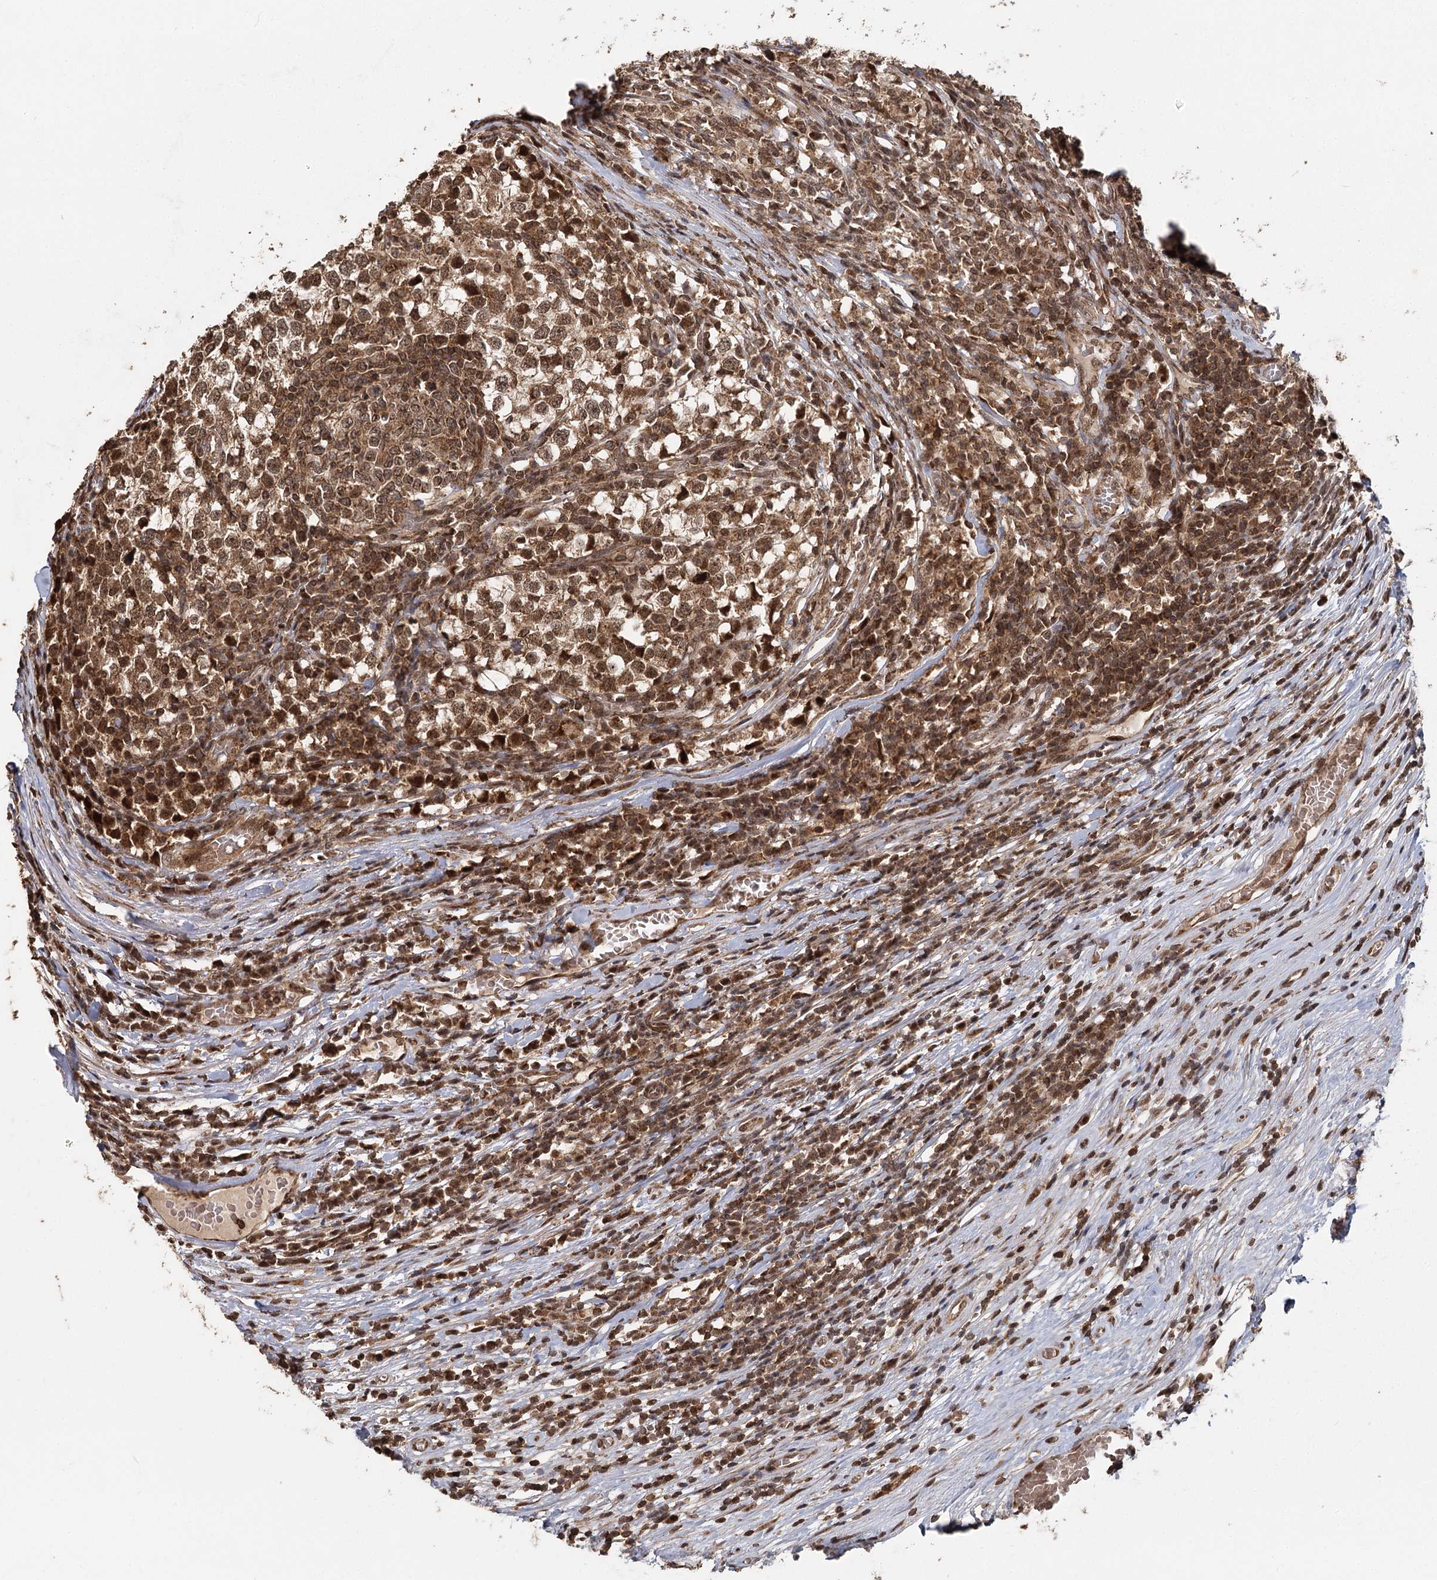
{"staining": {"intensity": "moderate", "quantity": ">75%", "location": "cytoplasmic/membranous,nuclear"}, "tissue": "testis cancer", "cell_type": "Tumor cells", "image_type": "cancer", "snomed": [{"axis": "morphology", "description": "Seminoma, NOS"}, {"axis": "topography", "description": "Testis"}], "caption": "IHC image of neoplastic tissue: human testis cancer (seminoma) stained using immunohistochemistry (IHC) demonstrates medium levels of moderate protein expression localized specifically in the cytoplasmic/membranous and nuclear of tumor cells, appearing as a cytoplasmic/membranous and nuclear brown color.", "gene": "MICU1", "patient": {"sex": "male", "age": 65}}